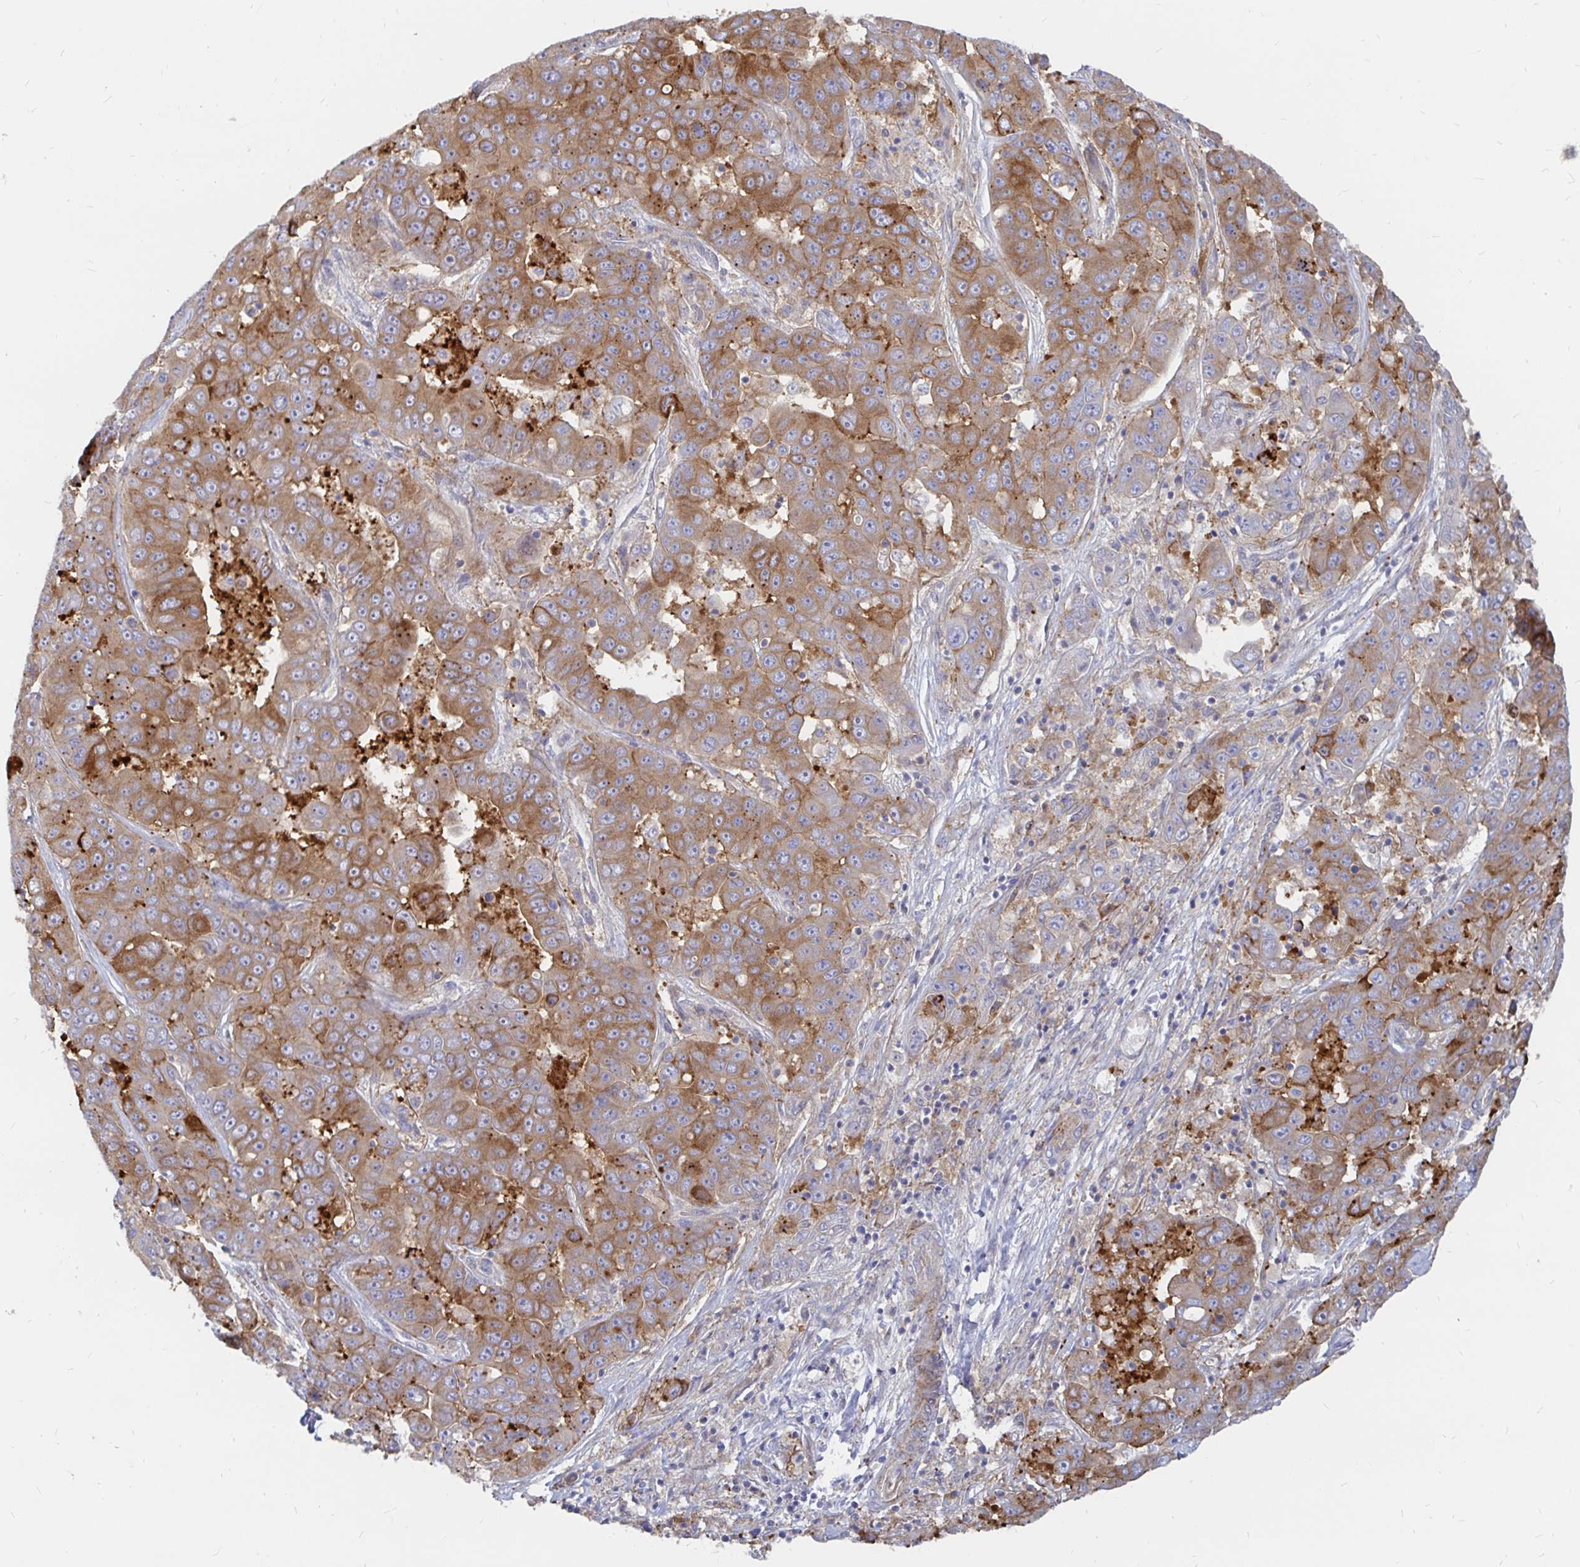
{"staining": {"intensity": "moderate", "quantity": ">75%", "location": "cytoplasmic/membranous"}, "tissue": "liver cancer", "cell_type": "Tumor cells", "image_type": "cancer", "snomed": [{"axis": "morphology", "description": "Cholangiocarcinoma"}, {"axis": "topography", "description": "Liver"}], "caption": "The immunohistochemical stain shows moderate cytoplasmic/membranous expression in tumor cells of liver cancer (cholangiocarcinoma) tissue.", "gene": "KCTD19", "patient": {"sex": "female", "age": 52}}